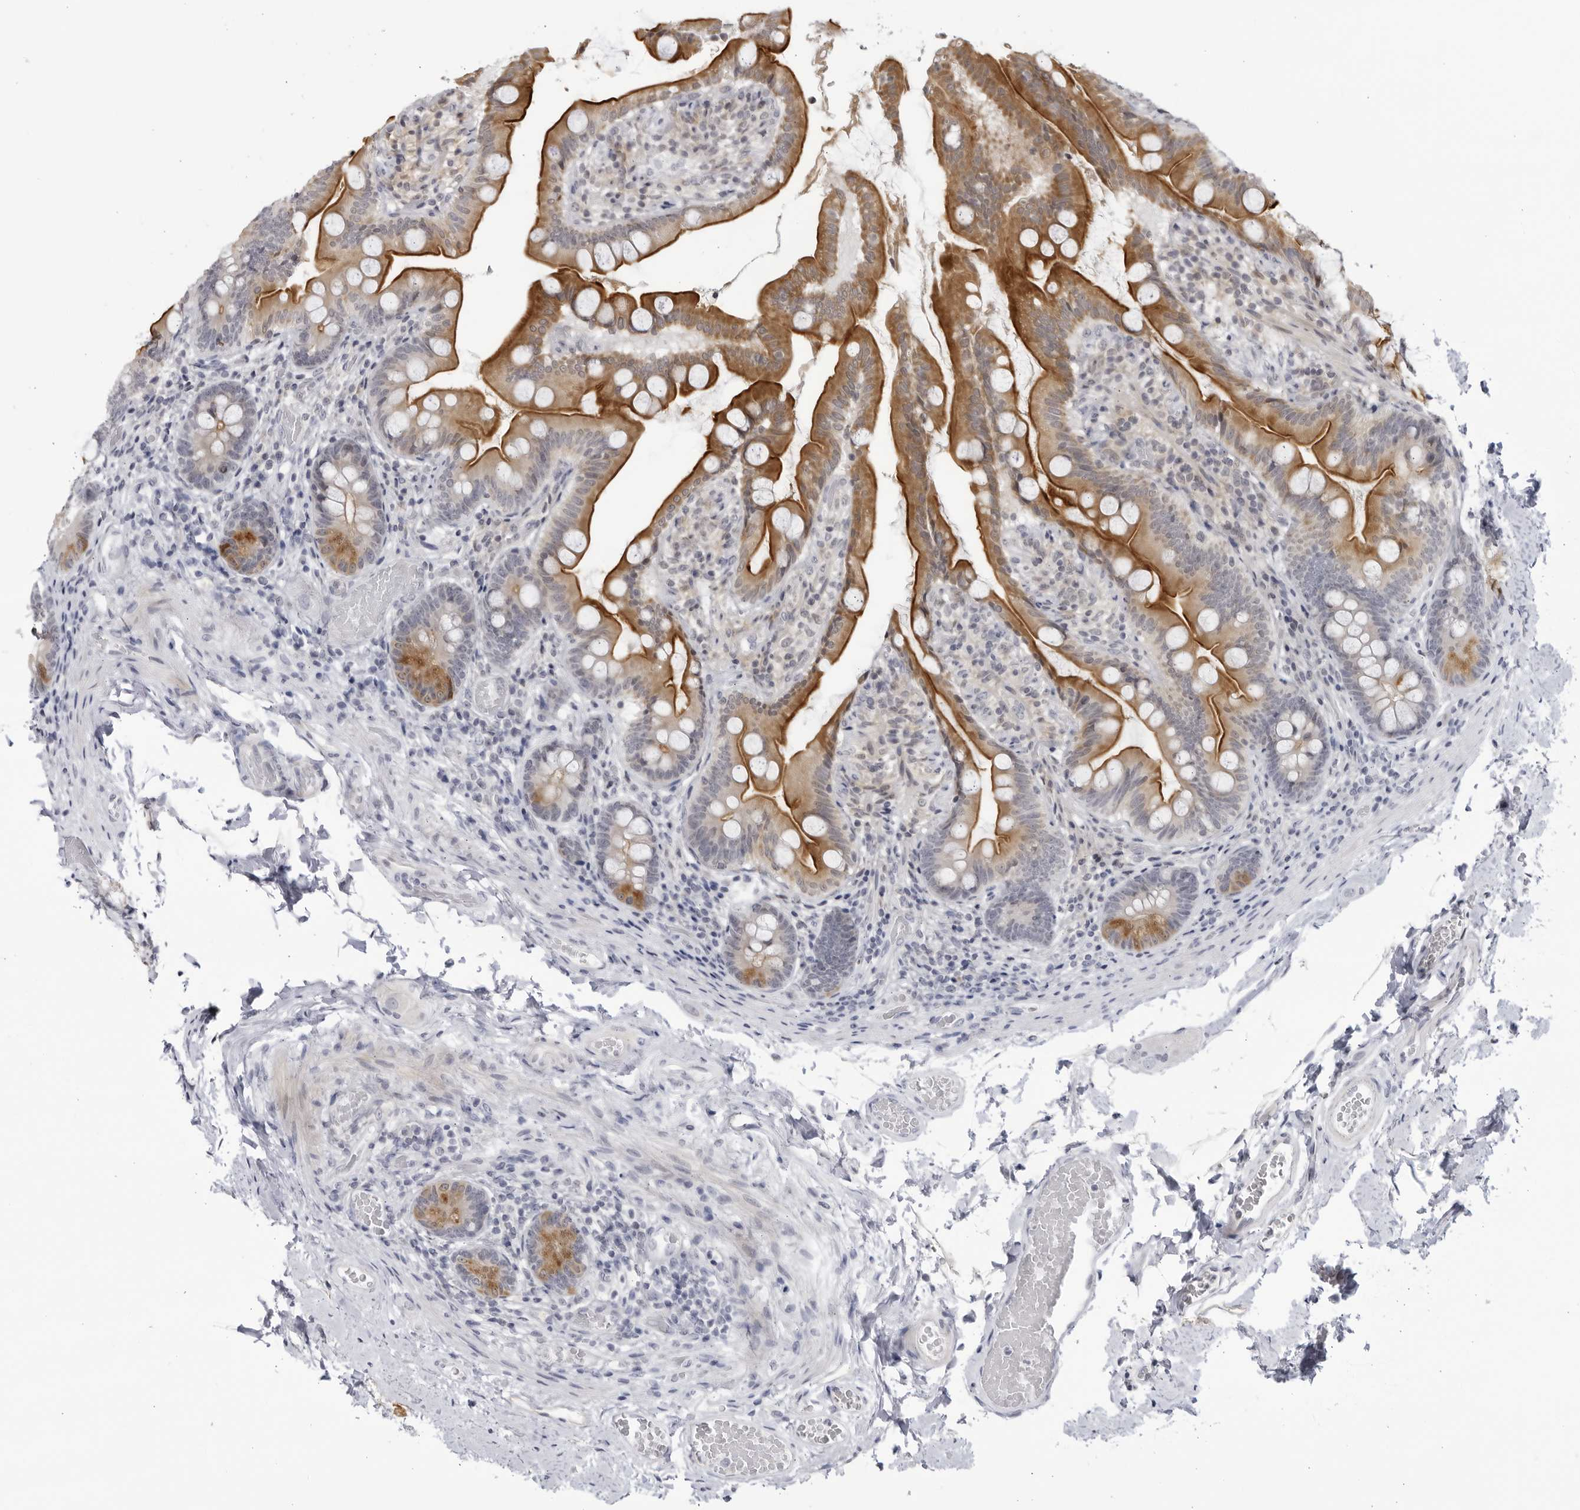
{"staining": {"intensity": "strong", "quantity": "25%-75%", "location": "cytoplasmic/membranous"}, "tissue": "small intestine", "cell_type": "Glandular cells", "image_type": "normal", "snomed": [{"axis": "morphology", "description": "Normal tissue, NOS"}, {"axis": "topography", "description": "Small intestine"}], "caption": "High-power microscopy captured an IHC image of unremarkable small intestine, revealing strong cytoplasmic/membranous positivity in about 25%-75% of glandular cells. (Brightfield microscopy of DAB IHC at high magnification).", "gene": "CNBD1", "patient": {"sex": "female", "age": 56}}